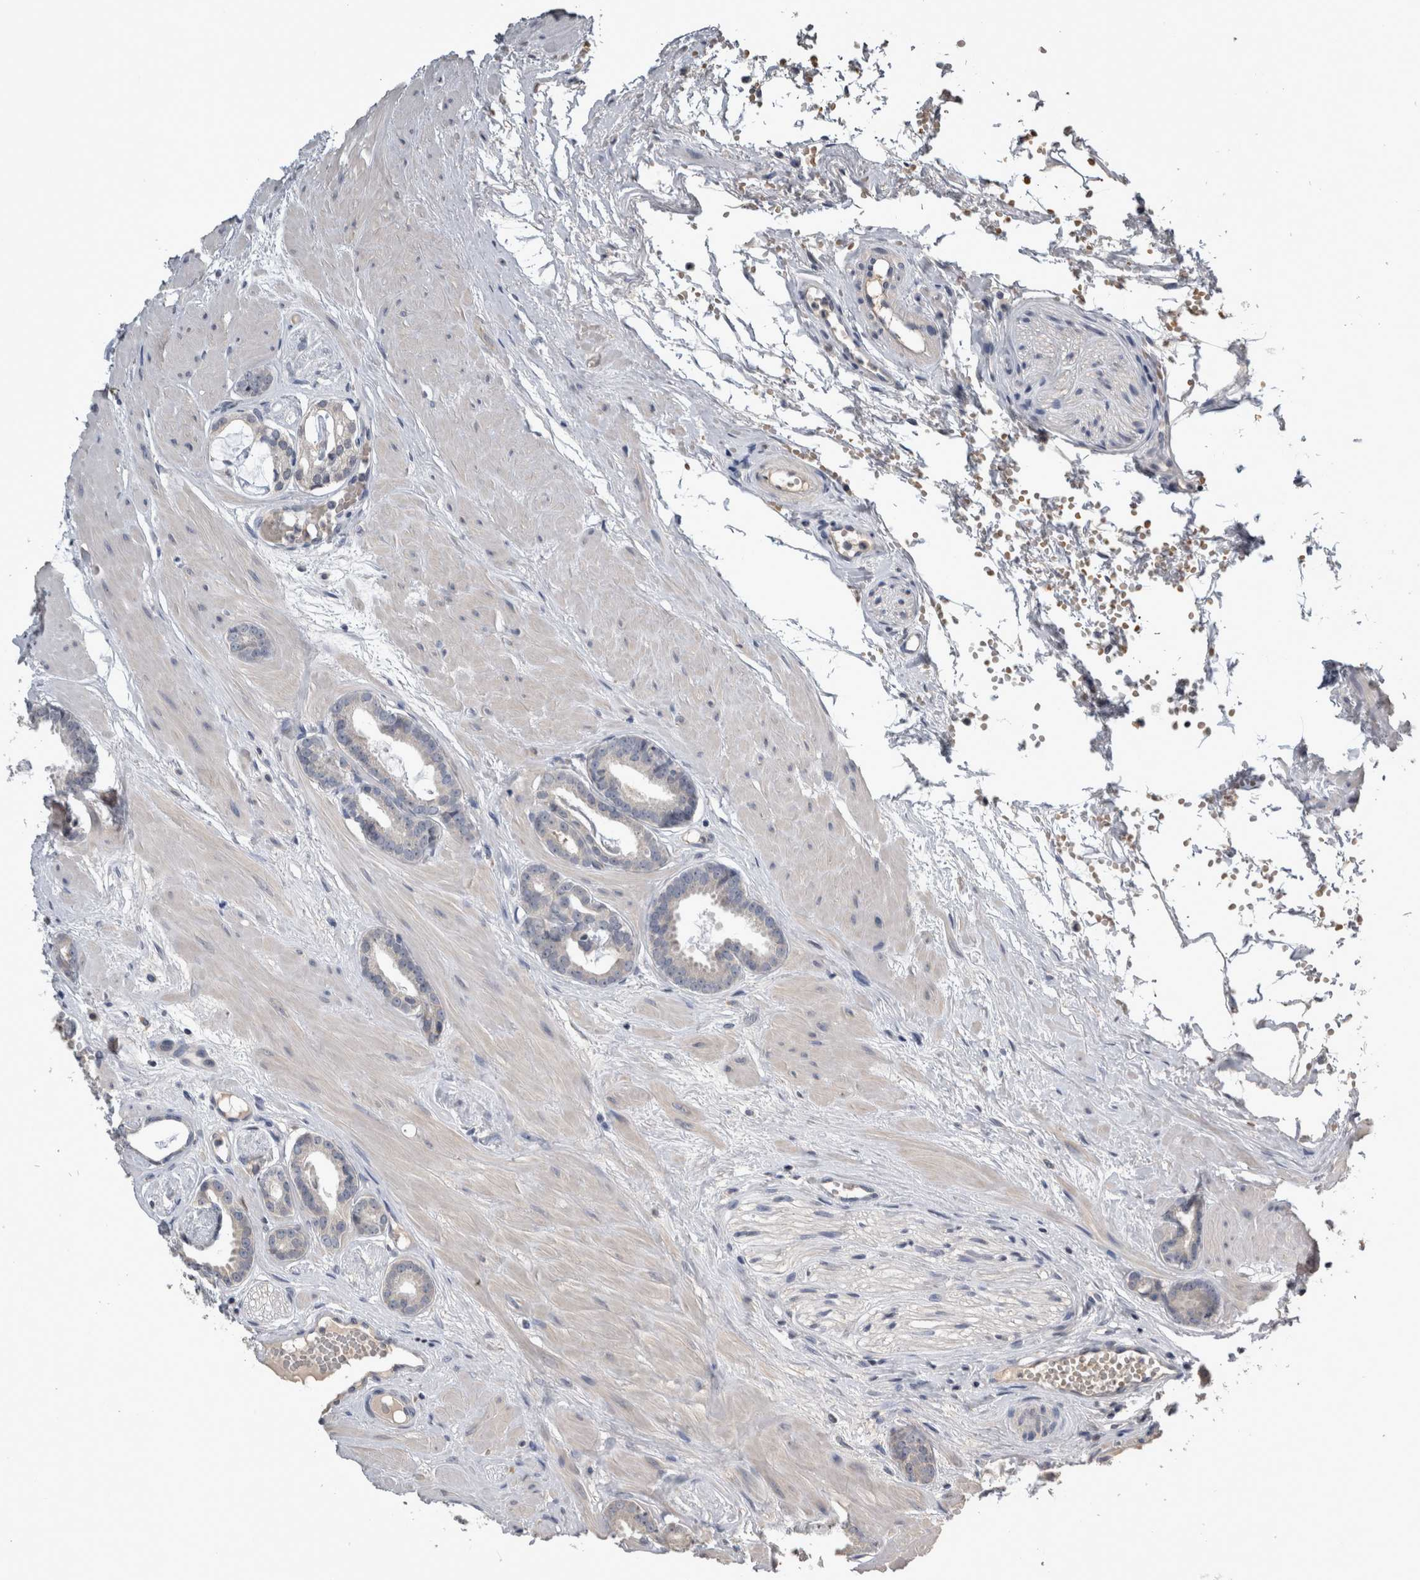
{"staining": {"intensity": "negative", "quantity": "none", "location": "none"}, "tissue": "prostate cancer", "cell_type": "Tumor cells", "image_type": "cancer", "snomed": [{"axis": "morphology", "description": "Adenocarcinoma, Low grade"}, {"axis": "topography", "description": "Prostate"}], "caption": "Immunohistochemistry (IHC) of human prostate cancer (low-grade adenocarcinoma) demonstrates no positivity in tumor cells. (Stains: DAB IHC with hematoxylin counter stain, Microscopy: brightfield microscopy at high magnification).", "gene": "ANXA13", "patient": {"sex": "male", "age": 53}}